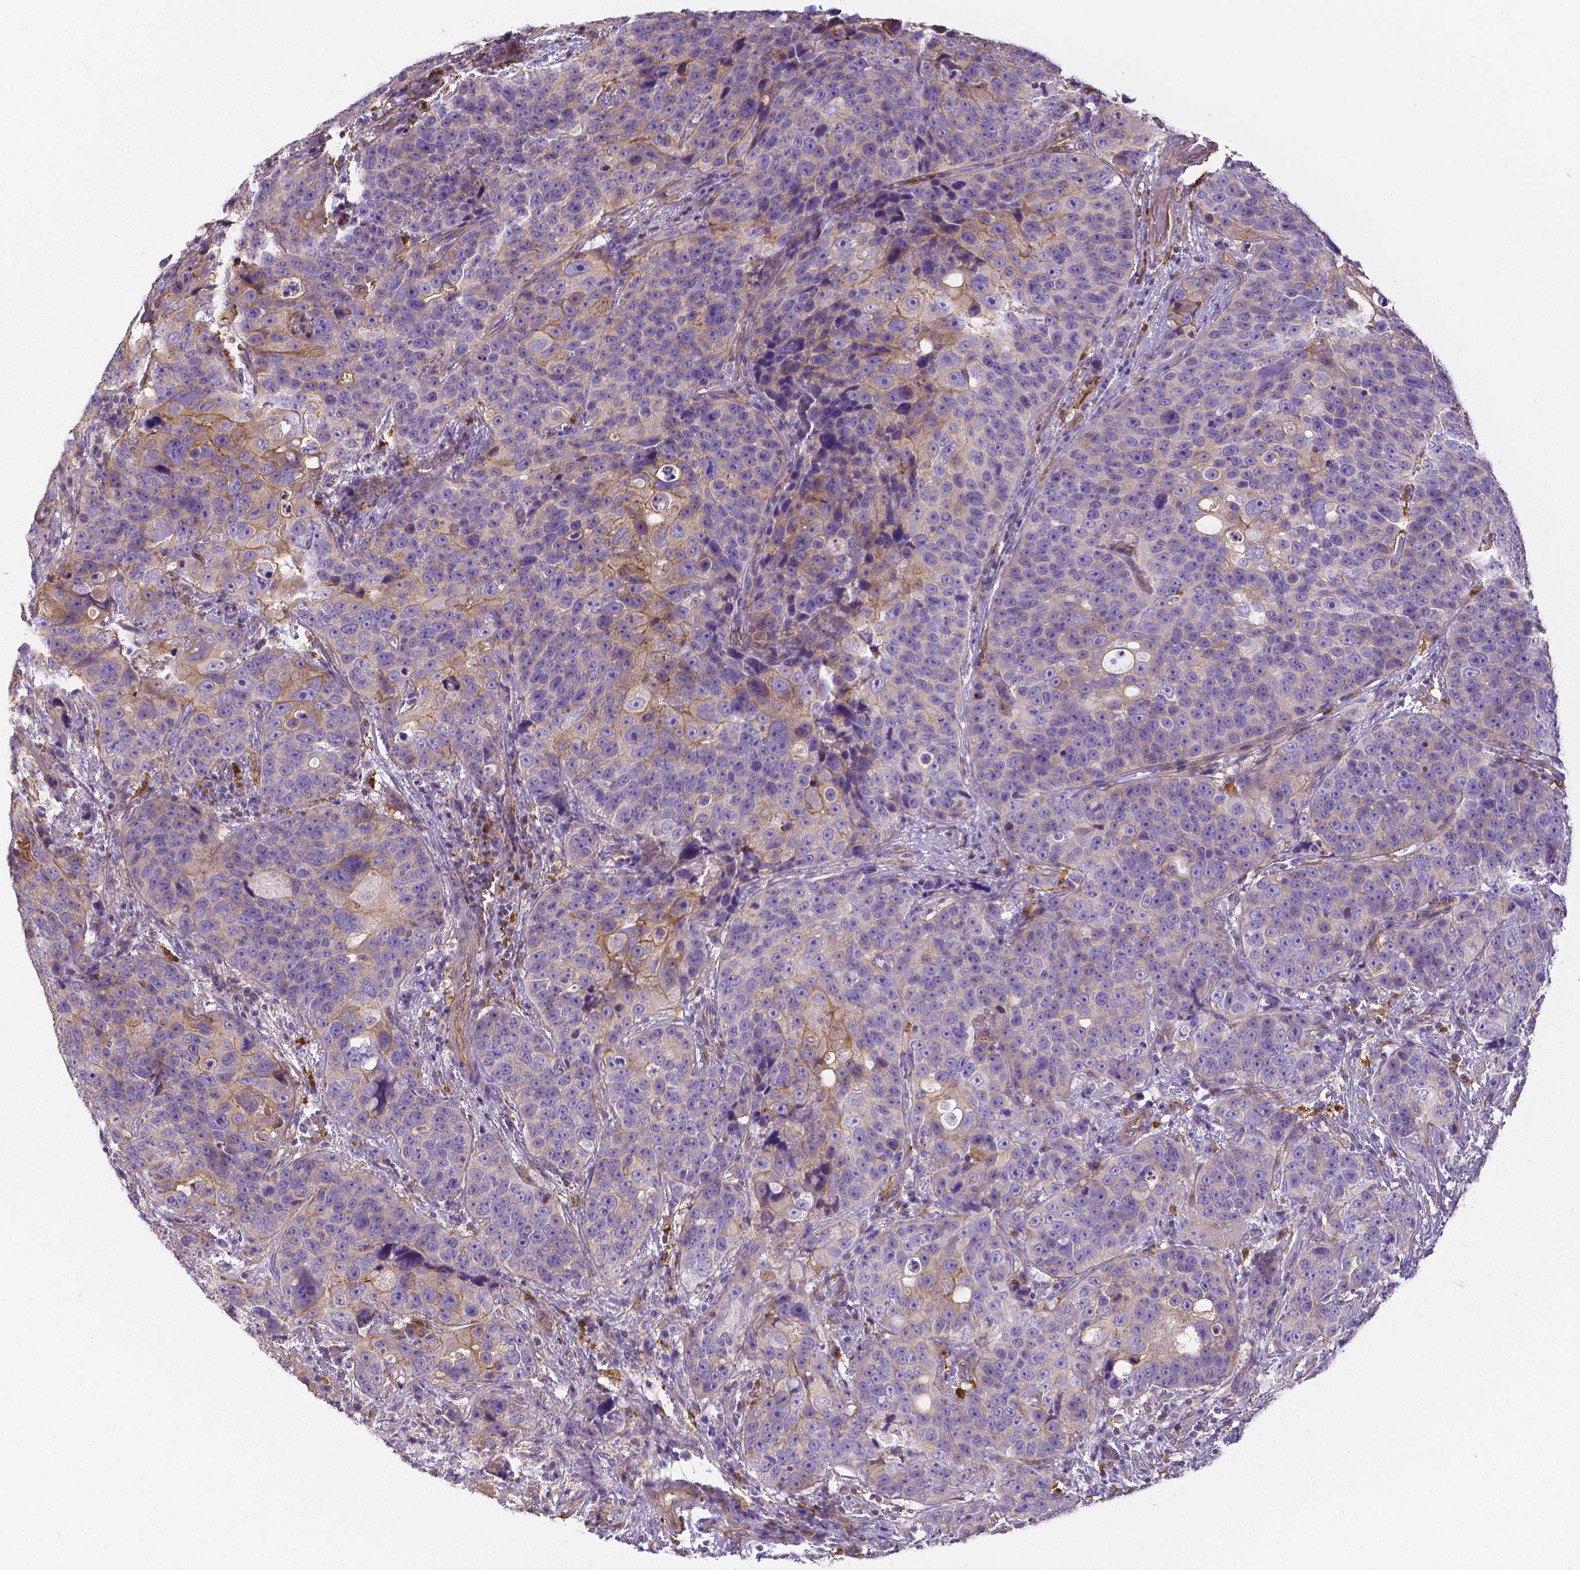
{"staining": {"intensity": "moderate", "quantity": "<25%", "location": "cytoplasmic/membranous"}, "tissue": "urothelial cancer", "cell_type": "Tumor cells", "image_type": "cancer", "snomed": [{"axis": "morphology", "description": "Urothelial carcinoma, NOS"}, {"axis": "topography", "description": "Urinary bladder"}], "caption": "A high-resolution image shows immunohistochemistry staining of transitional cell carcinoma, which reveals moderate cytoplasmic/membranous expression in approximately <25% of tumor cells.", "gene": "CRMP1", "patient": {"sex": "male", "age": 52}}